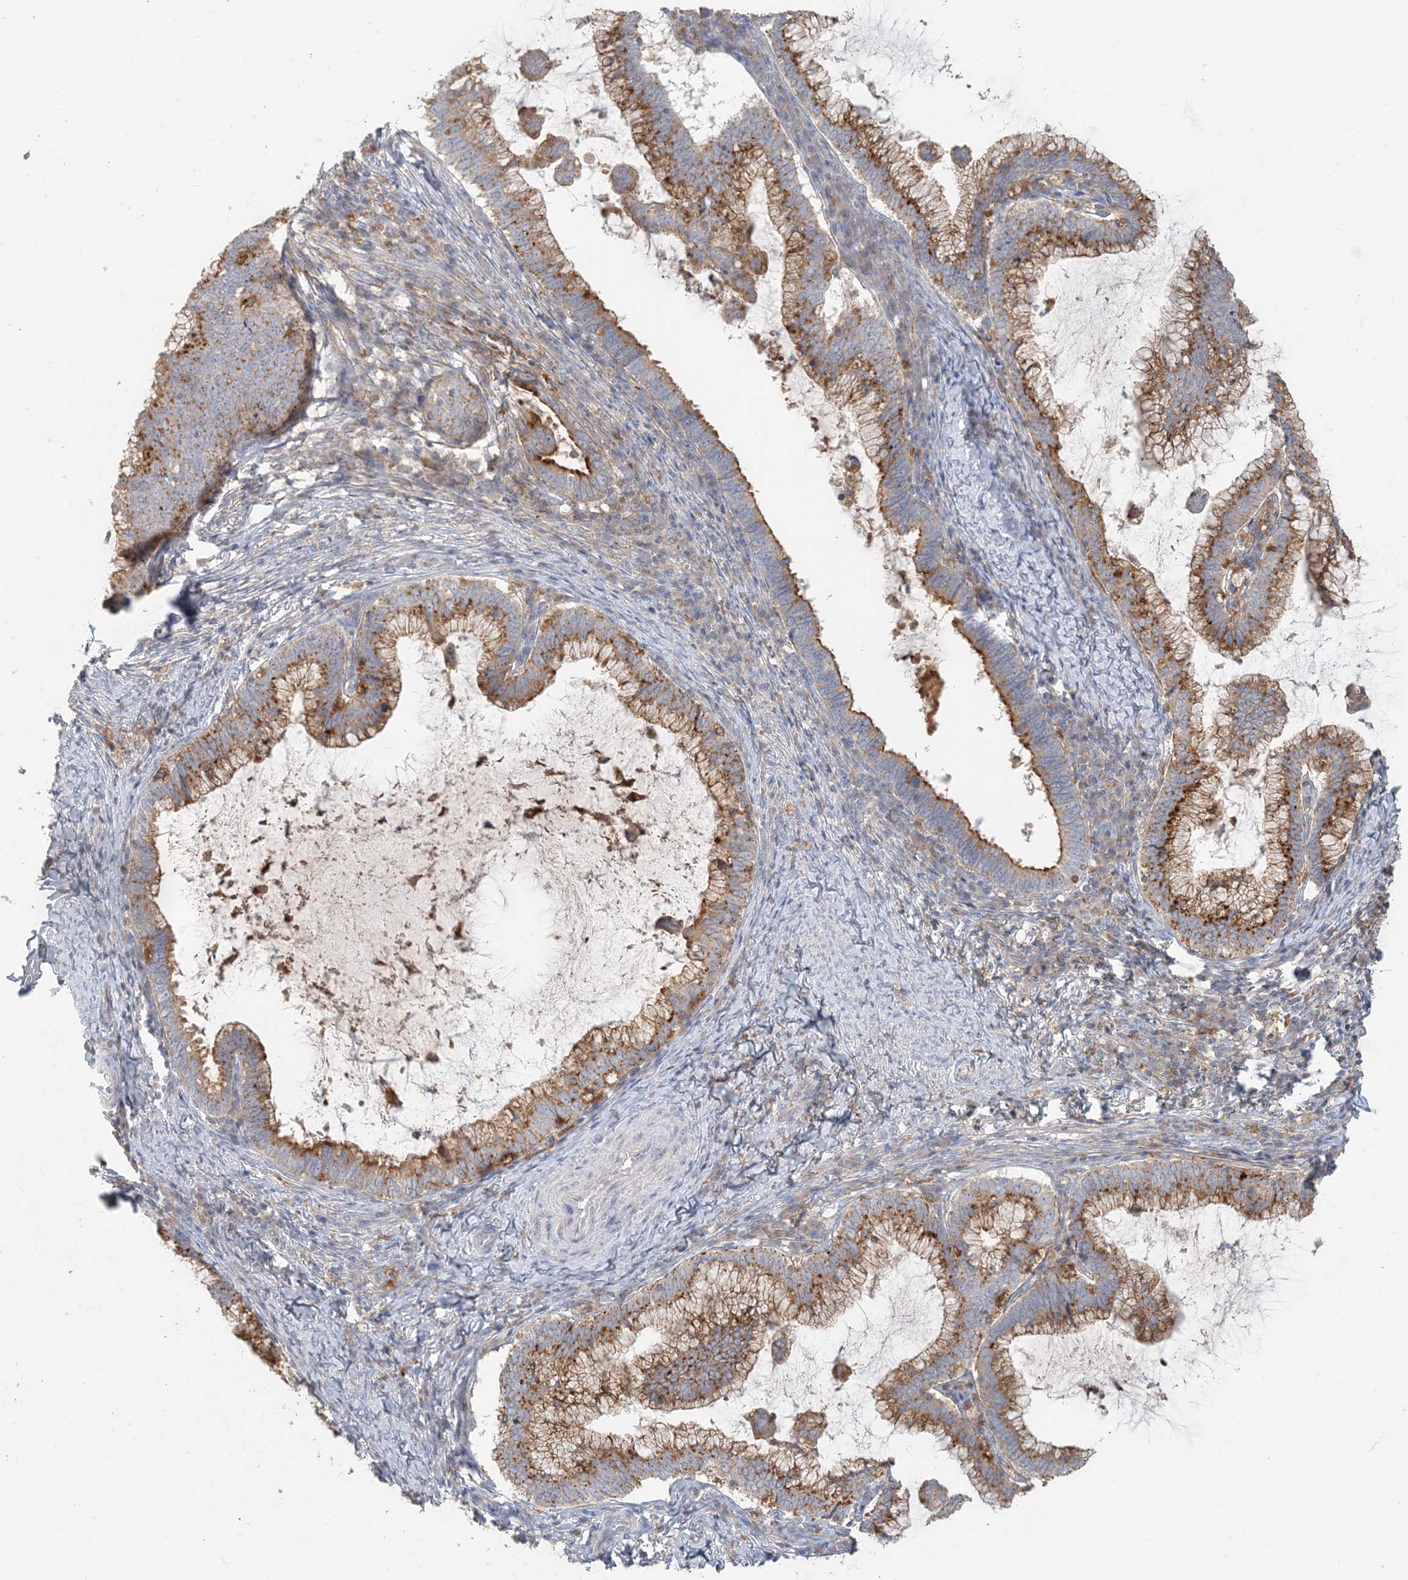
{"staining": {"intensity": "moderate", "quantity": ">75%", "location": "cytoplasmic/membranous"}, "tissue": "cervical cancer", "cell_type": "Tumor cells", "image_type": "cancer", "snomed": [{"axis": "morphology", "description": "Adenocarcinoma, NOS"}, {"axis": "topography", "description": "Cervix"}], "caption": "Moderate cytoplasmic/membranous staining for a protein is present in about >75% of tumor cells of cervical cancer using immunohistochemistry (IHC).", "gene": "SPPL2A", "patient": {"sex": "female", "age": 36}}